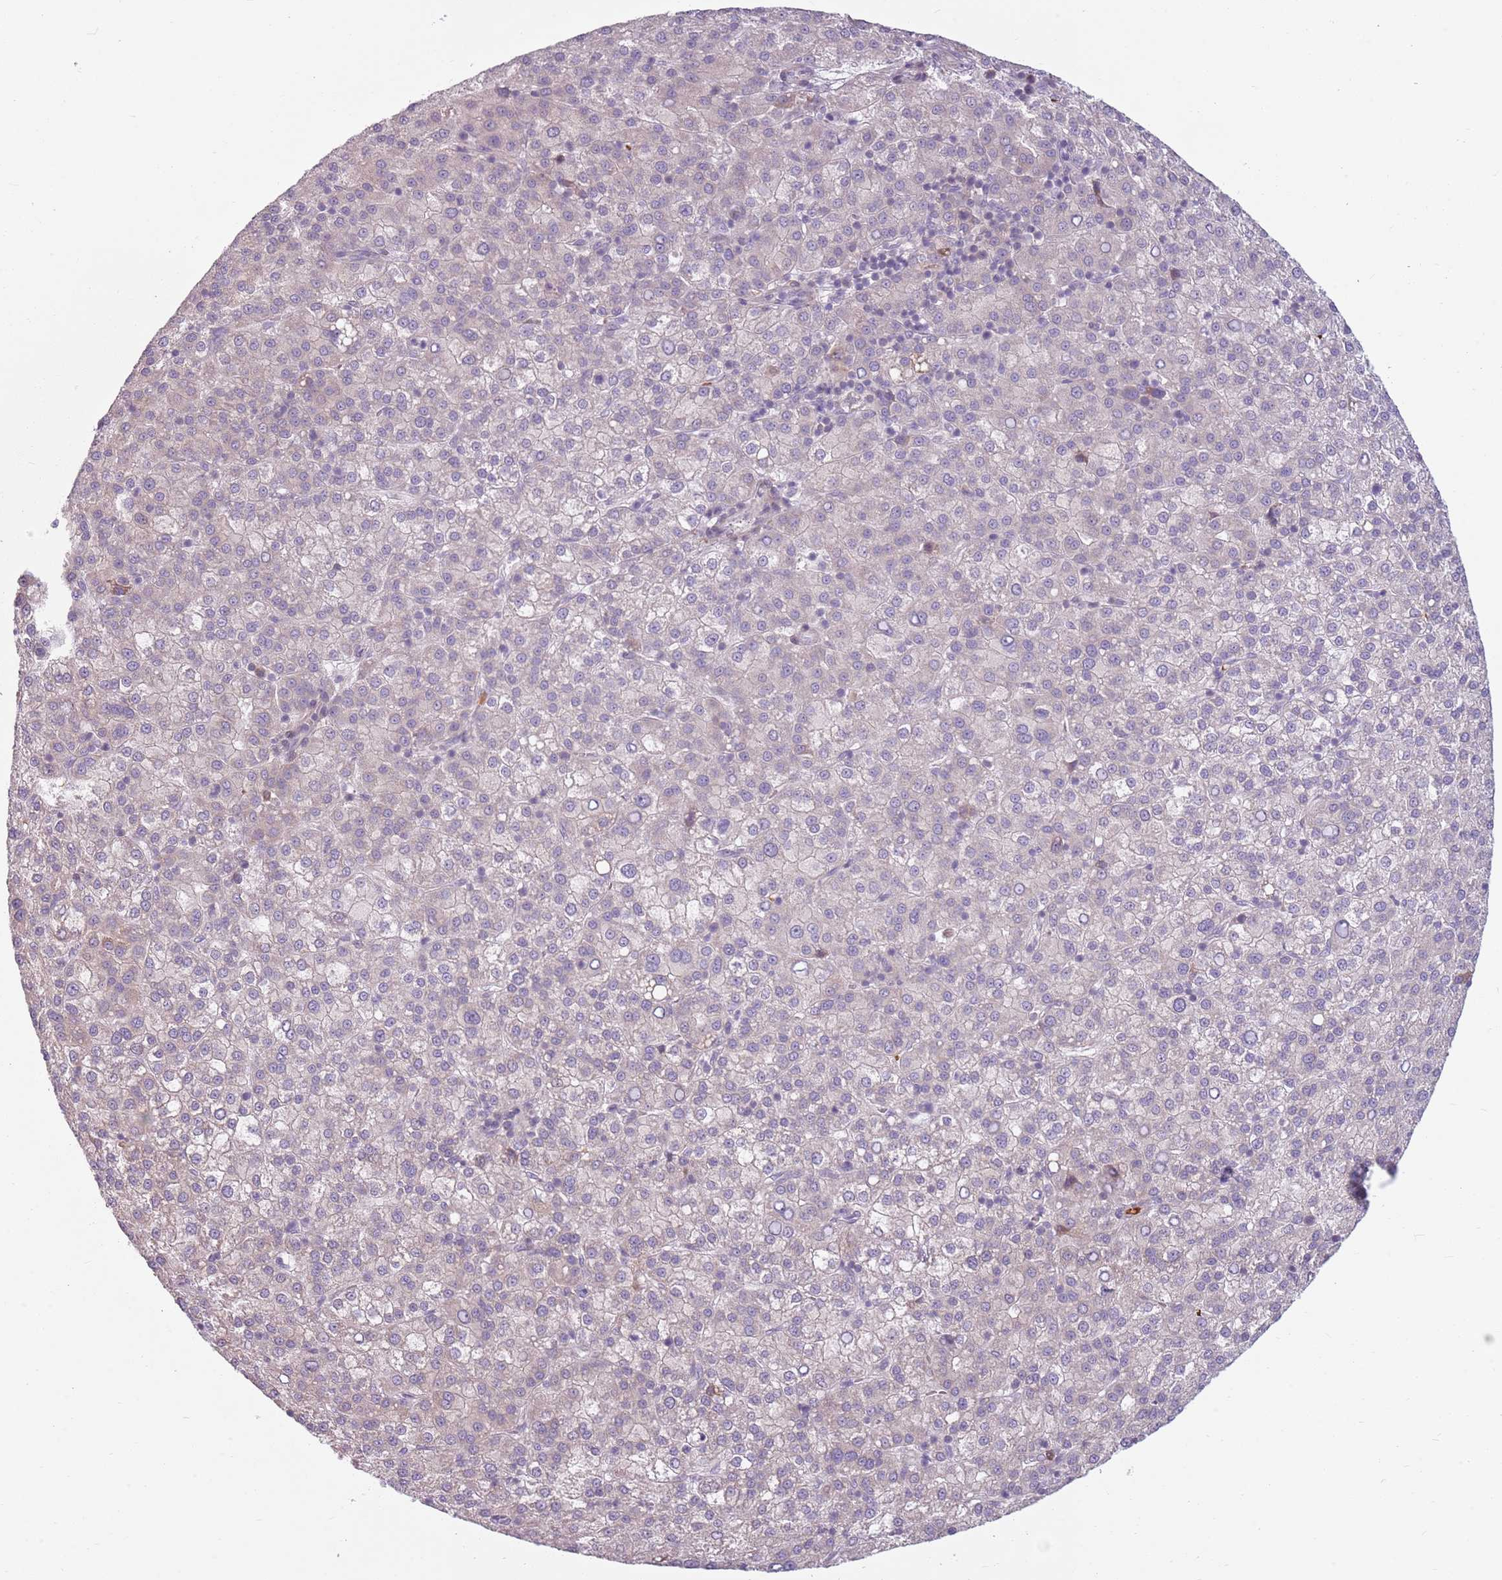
{"staining": {"intensity": "weak", "quantity": "<25%", "location": "cytoplasmic/membranous"}, "tissue": "liver cancer", "cell_type": "Tumor cells", "image_type": "cancer", "snomed": [{"axis": "morphology", "description": "Carcinoma, Hepatocellular, NOS"}, {"axis": "topography", "description": "Liver"}], "caption": "Tumor cells are negative for protein expression in human liver cancer.", "gene": "HSPA14", "patient": {"sex": "female", "age": 58}}